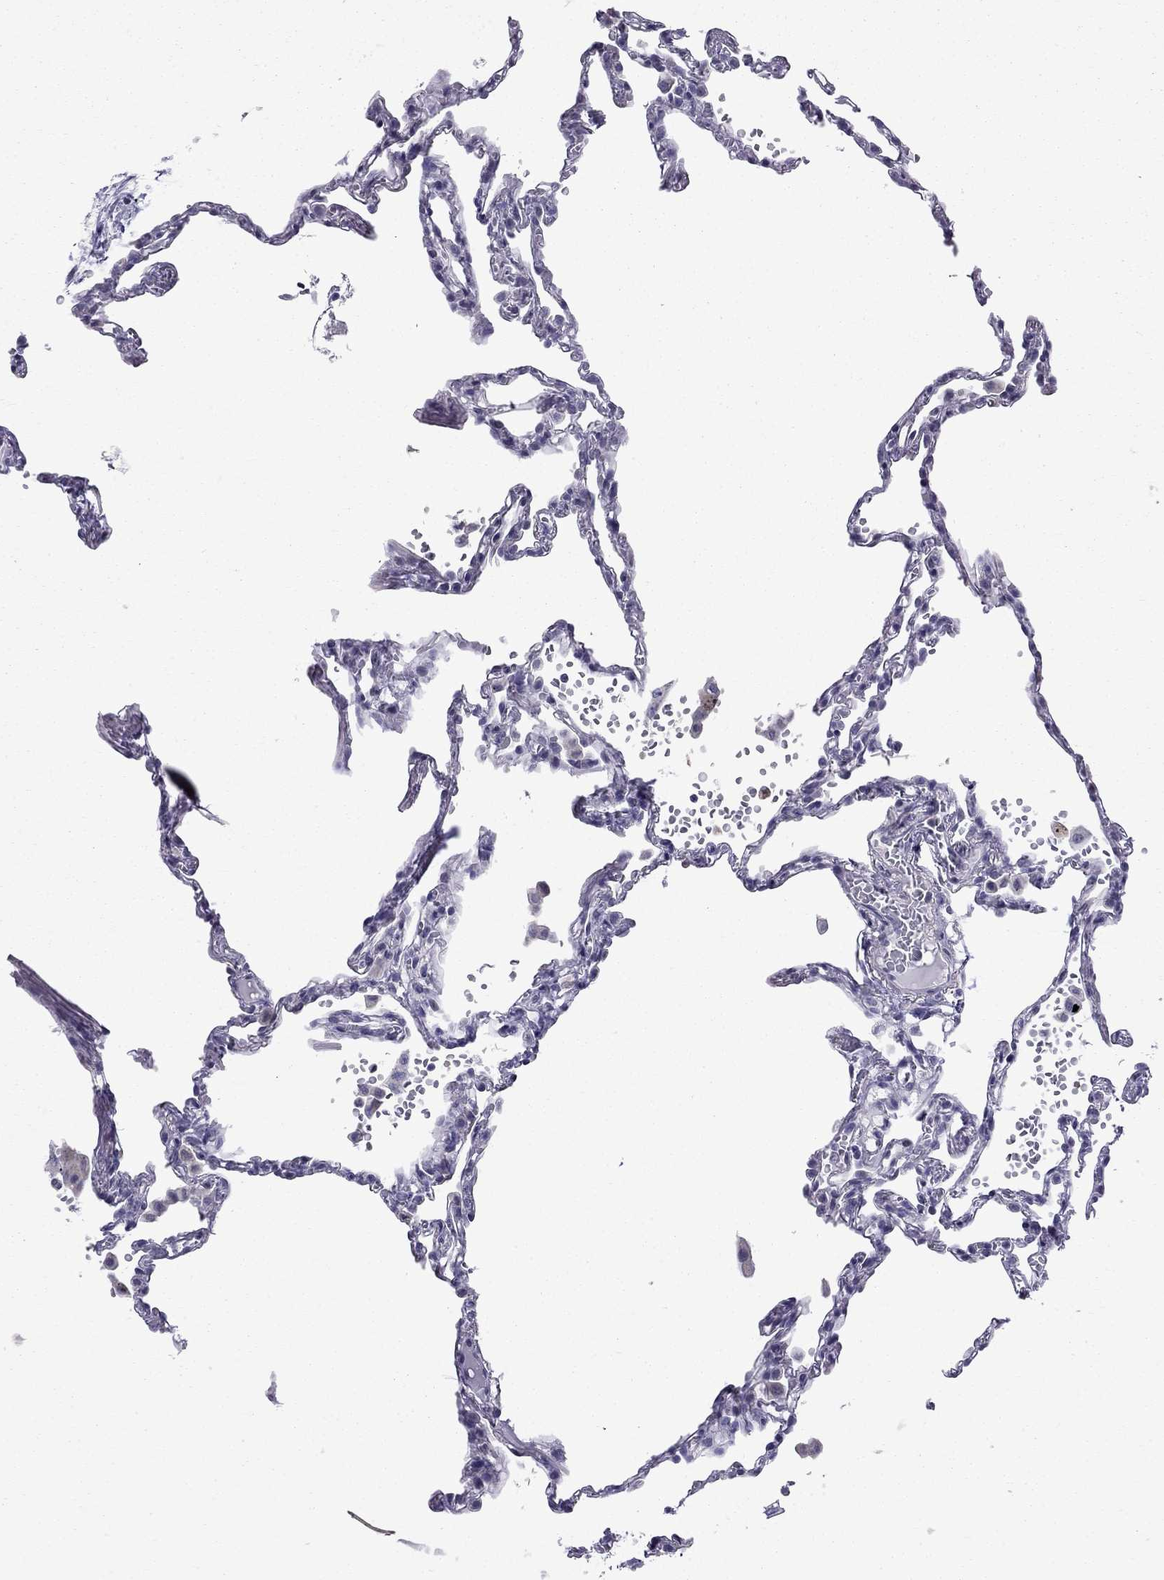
{"staining": {"intensity": "negative", "quantity": "none", "location": "none"}, "tissue": "lung", "cell_type": "Alveolar cells", "image_type": "normal", "snomed": [{"axis": "morphology", "description": "Normal tissue, NOS"}, {"axis": "topography", "description": "Lung"}], "caption": "Lung was stained to show a protein in brown. There is no significant positivity in alveolar cells.", "gene": "MUC15", "patient": {"sex": "male", "age": 78}}